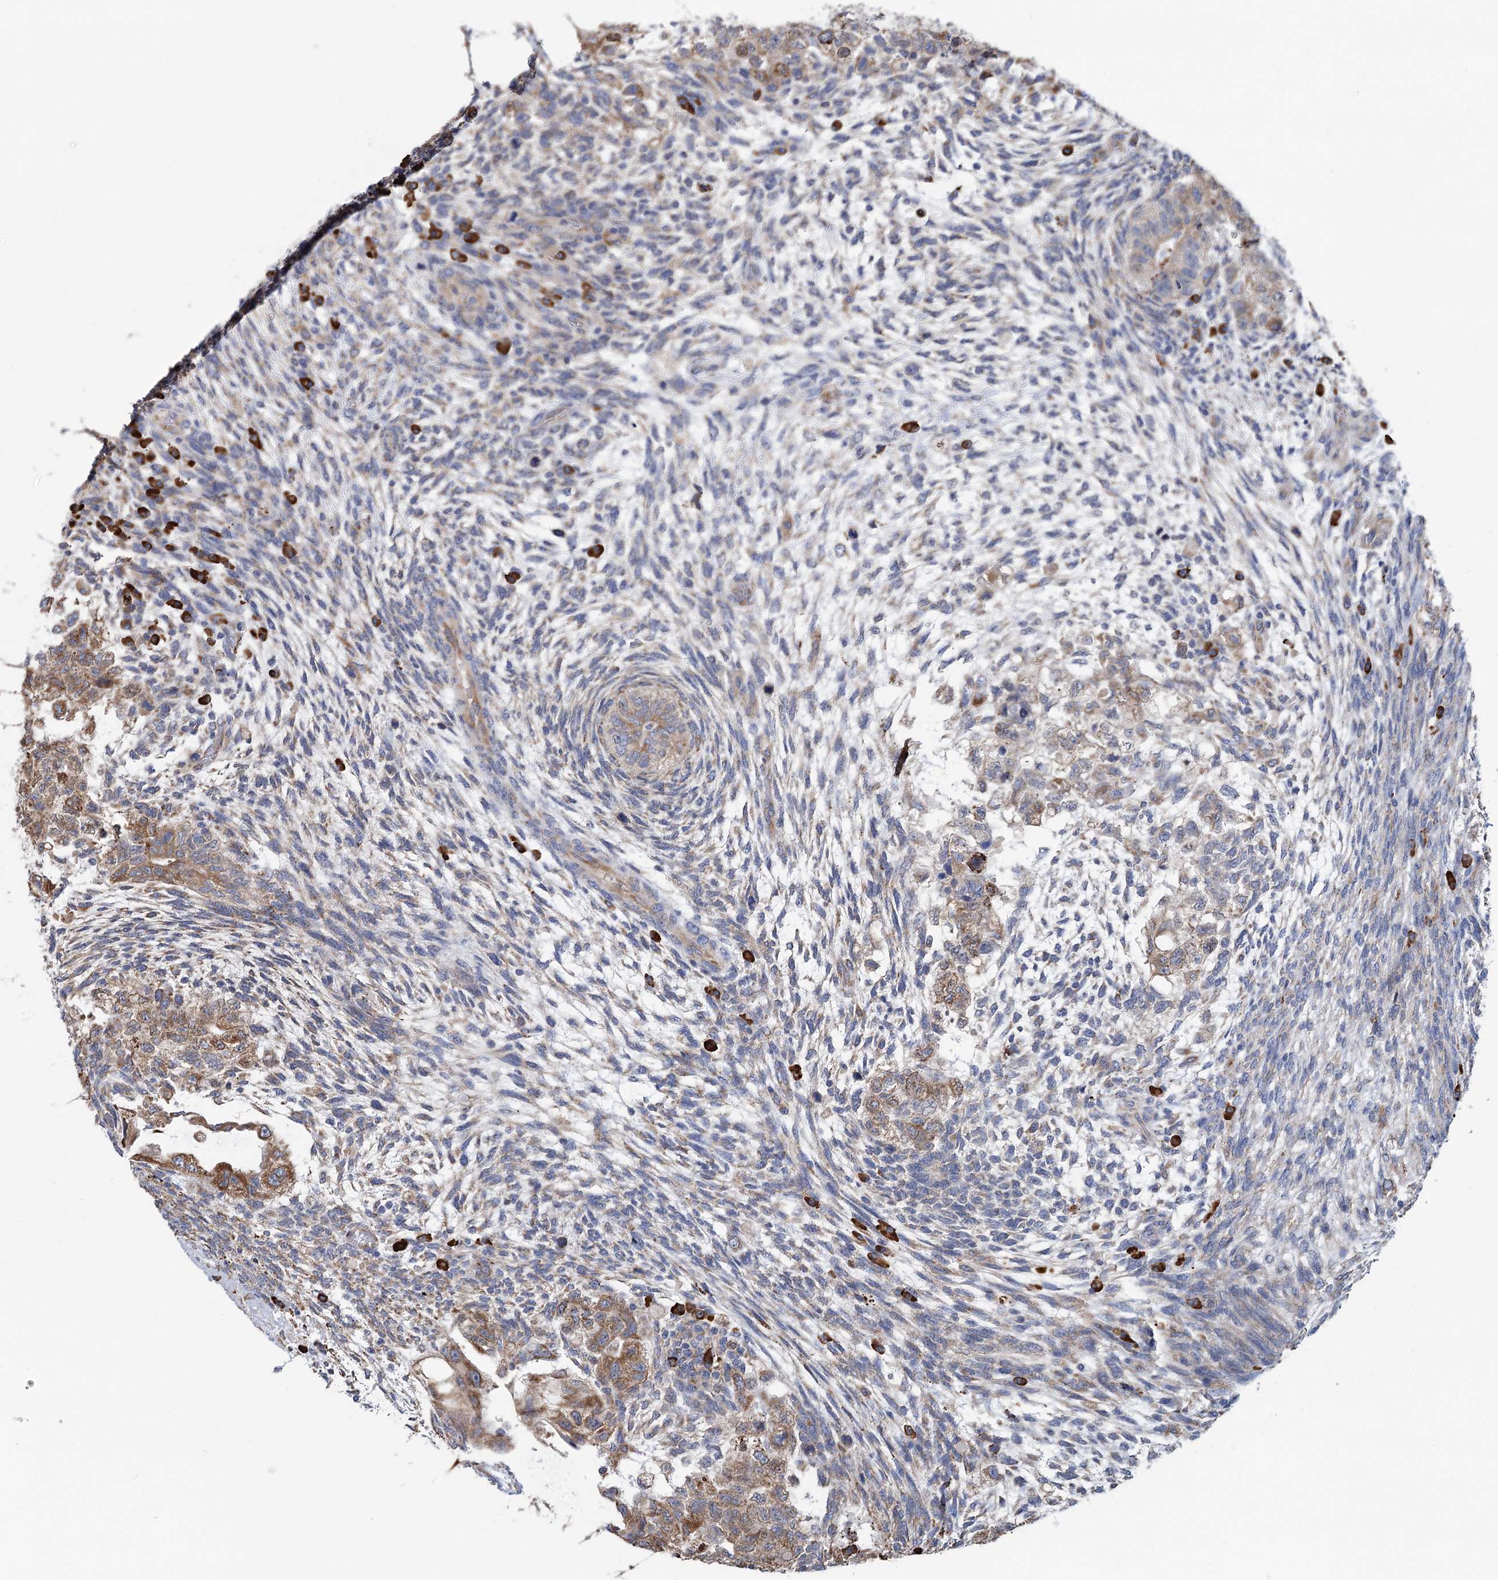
{"staining": {"intensity": "moderate", "quantity": ">75%", "location": "cytoplasmic/membranous"}, "tissue": "testis cancer", "cell_type": "Tumor cells", "image_type": "cancer", "snomed": [{"axis": "morphology", "description": "Normal tissue, NOS"}, {"axis": "morphology", "description": "Carcinoma, Embryonal, NOS"}, {"axis": "topography", "description": "Testis"}], "caption": "Moderate cytoplasmic/membranous protein positivity is identified in about >75% of tumor cells in embryonal carcinoma (testis). (Stains: DAB in brown, nuclei in blue, Microscopy: brightfield microscopy at high magnification).", "gene": "METTL24", "patient": {"sex": "male", "age": 36}}